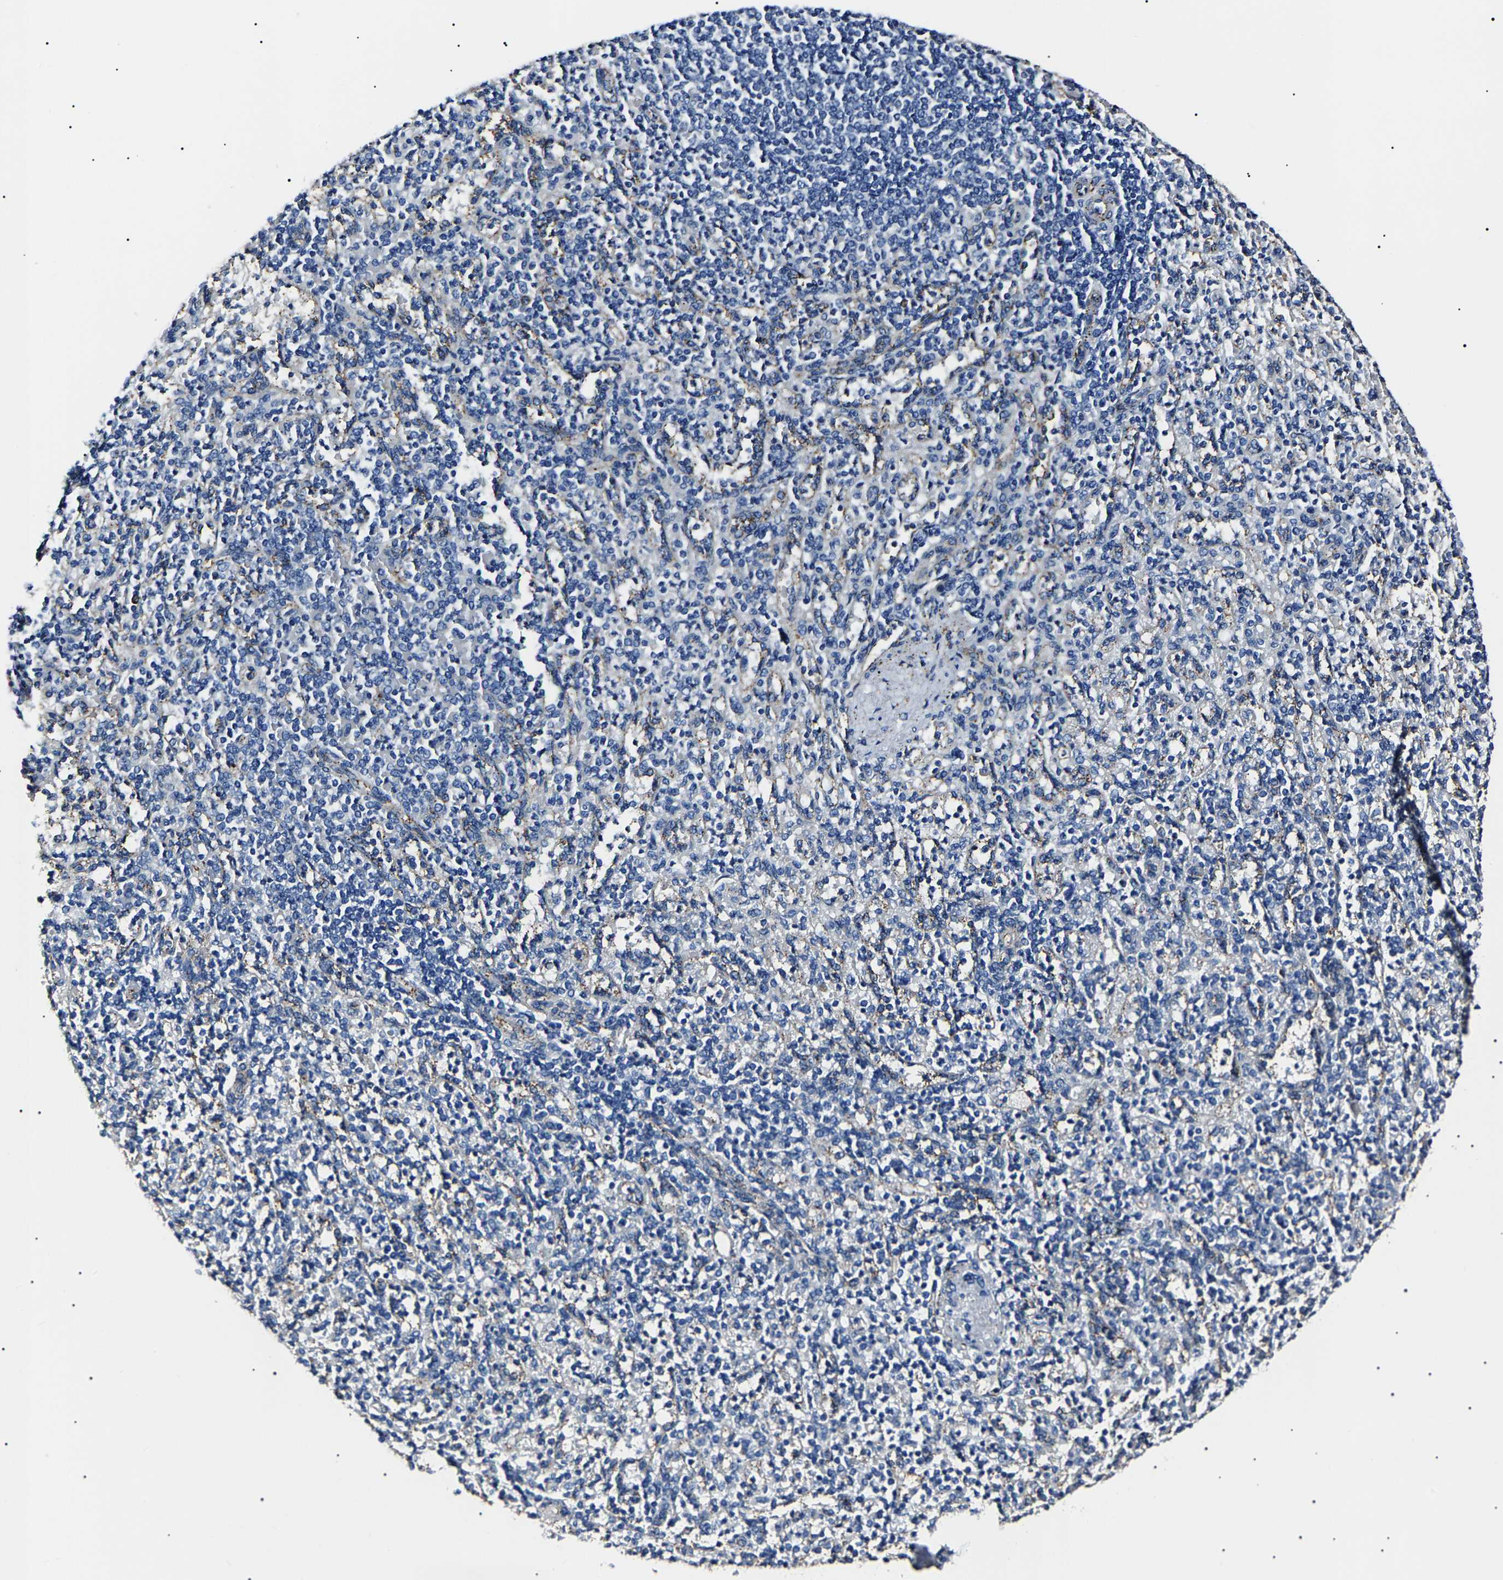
{"staining": {"intensity": "negative", "quantity": "none", "location": "none"}, "tissue": "spleen", "cell_type": "Cells in red pulp", "image_type": "normal", "snomed": [{"axis": "morphology", "description": "Normal tissue, NOS"}, {"axis": "topography", "description": "Spleen"}], "caption": "High magnification brightfield microscopy of benign spleen stained with DAB (brown) and counterstained with hematoxylin (blue): cells in red pulp show no significant positivity.", "gene": "KLHL42", "patient": {"sex": "female", "age": 74}}